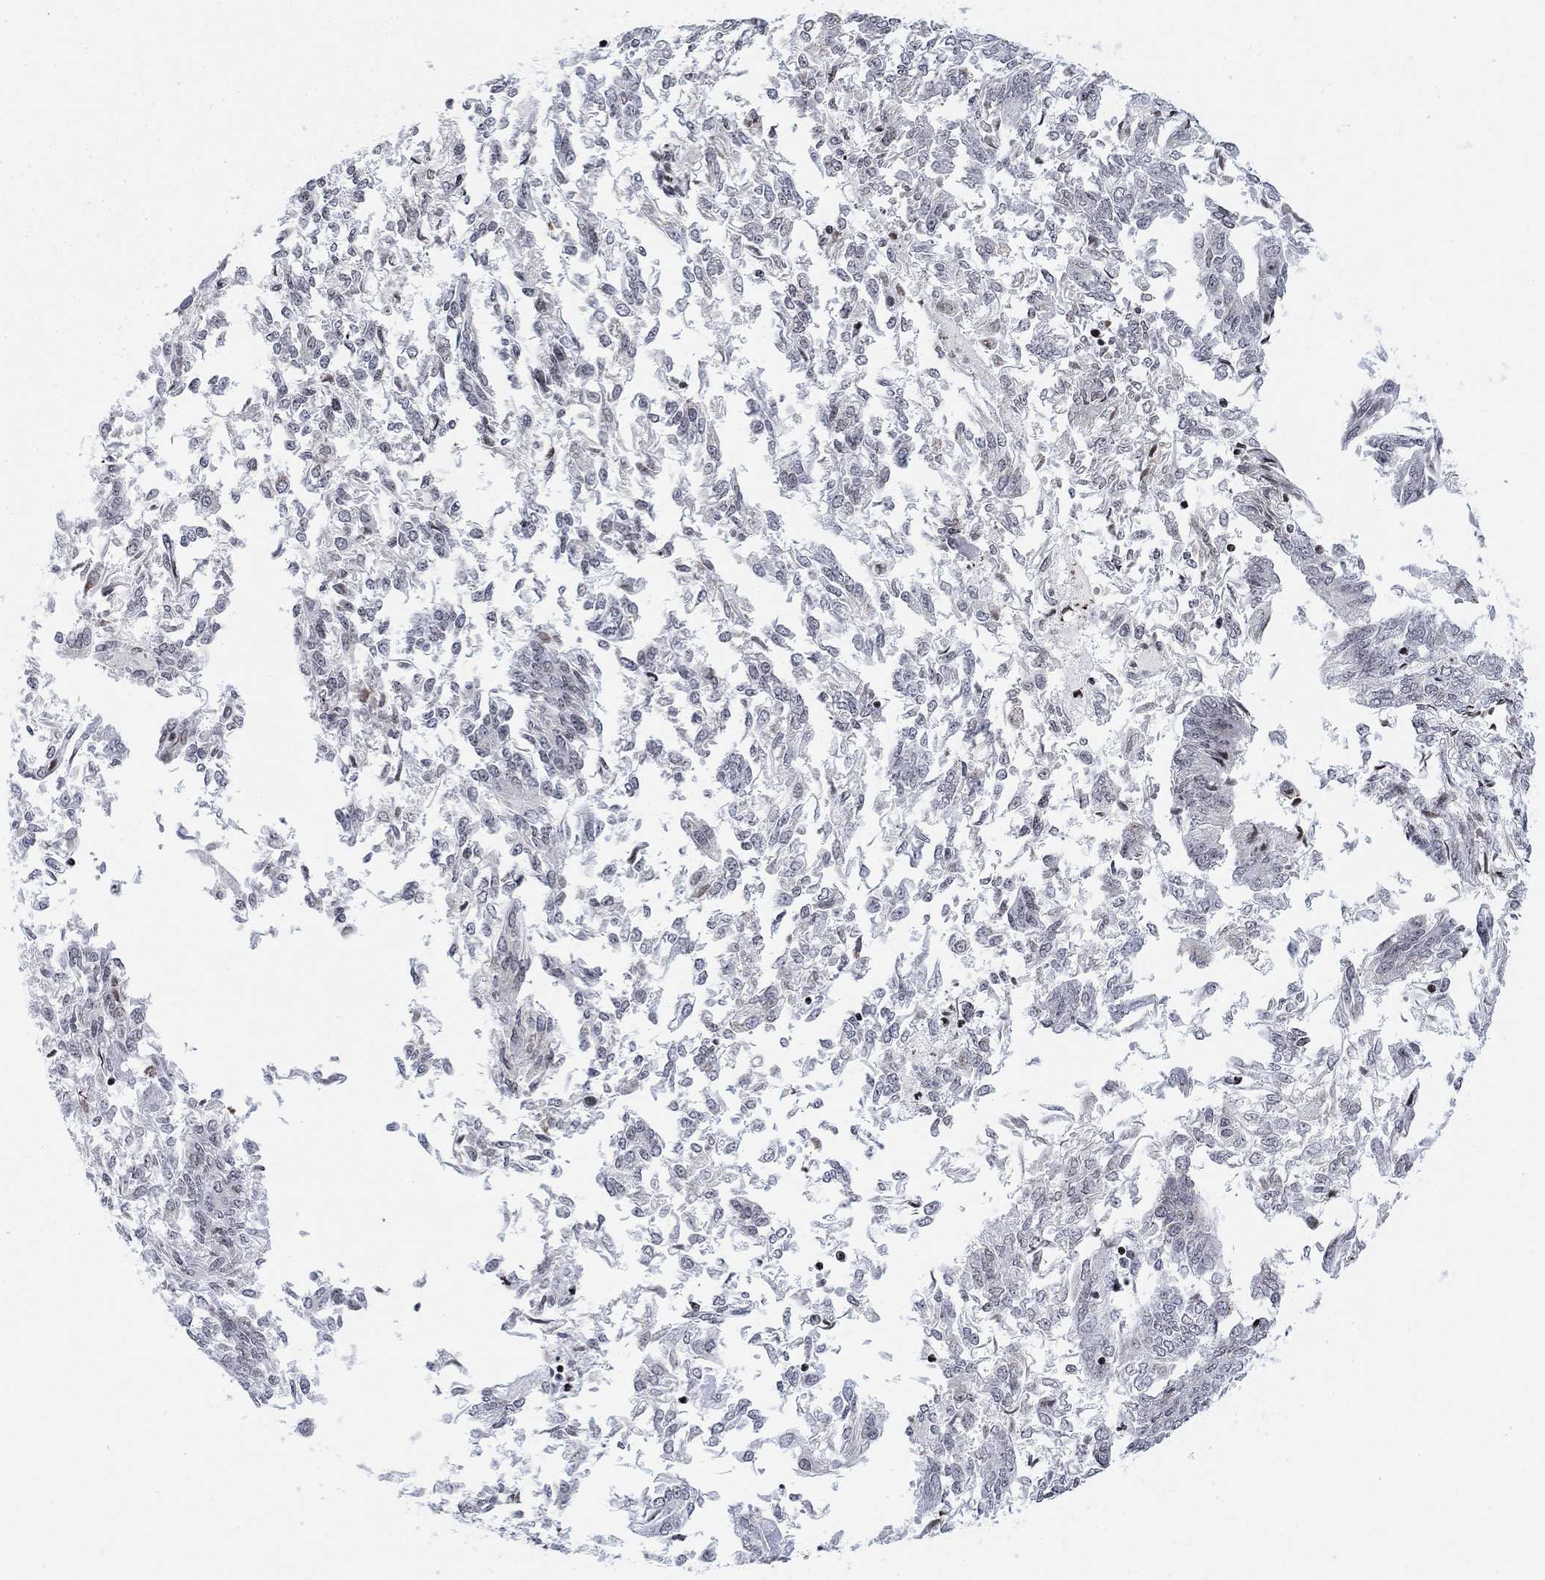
{"staining": {"intensity": "negative", "quantity": "none", "location": "none"}, "tissue": "endometrial cancer", "cell_type": "Tumor cells", "image_type": "cancer", "snomed": [{"axis": "morphology", "description": "Adenocarcinoma, NOS"}, {"axis": "topography", "description": "Endometrium"}], "caption": "Immunohistochemistry (IHC) photomicrograph of human endometrial cancer (adenocarcinoma) stained for a protein (brown), which shows no staining in tumor cells.", "gene": "ABHD14A", "patient": {"sex": "female", "age": 58}}